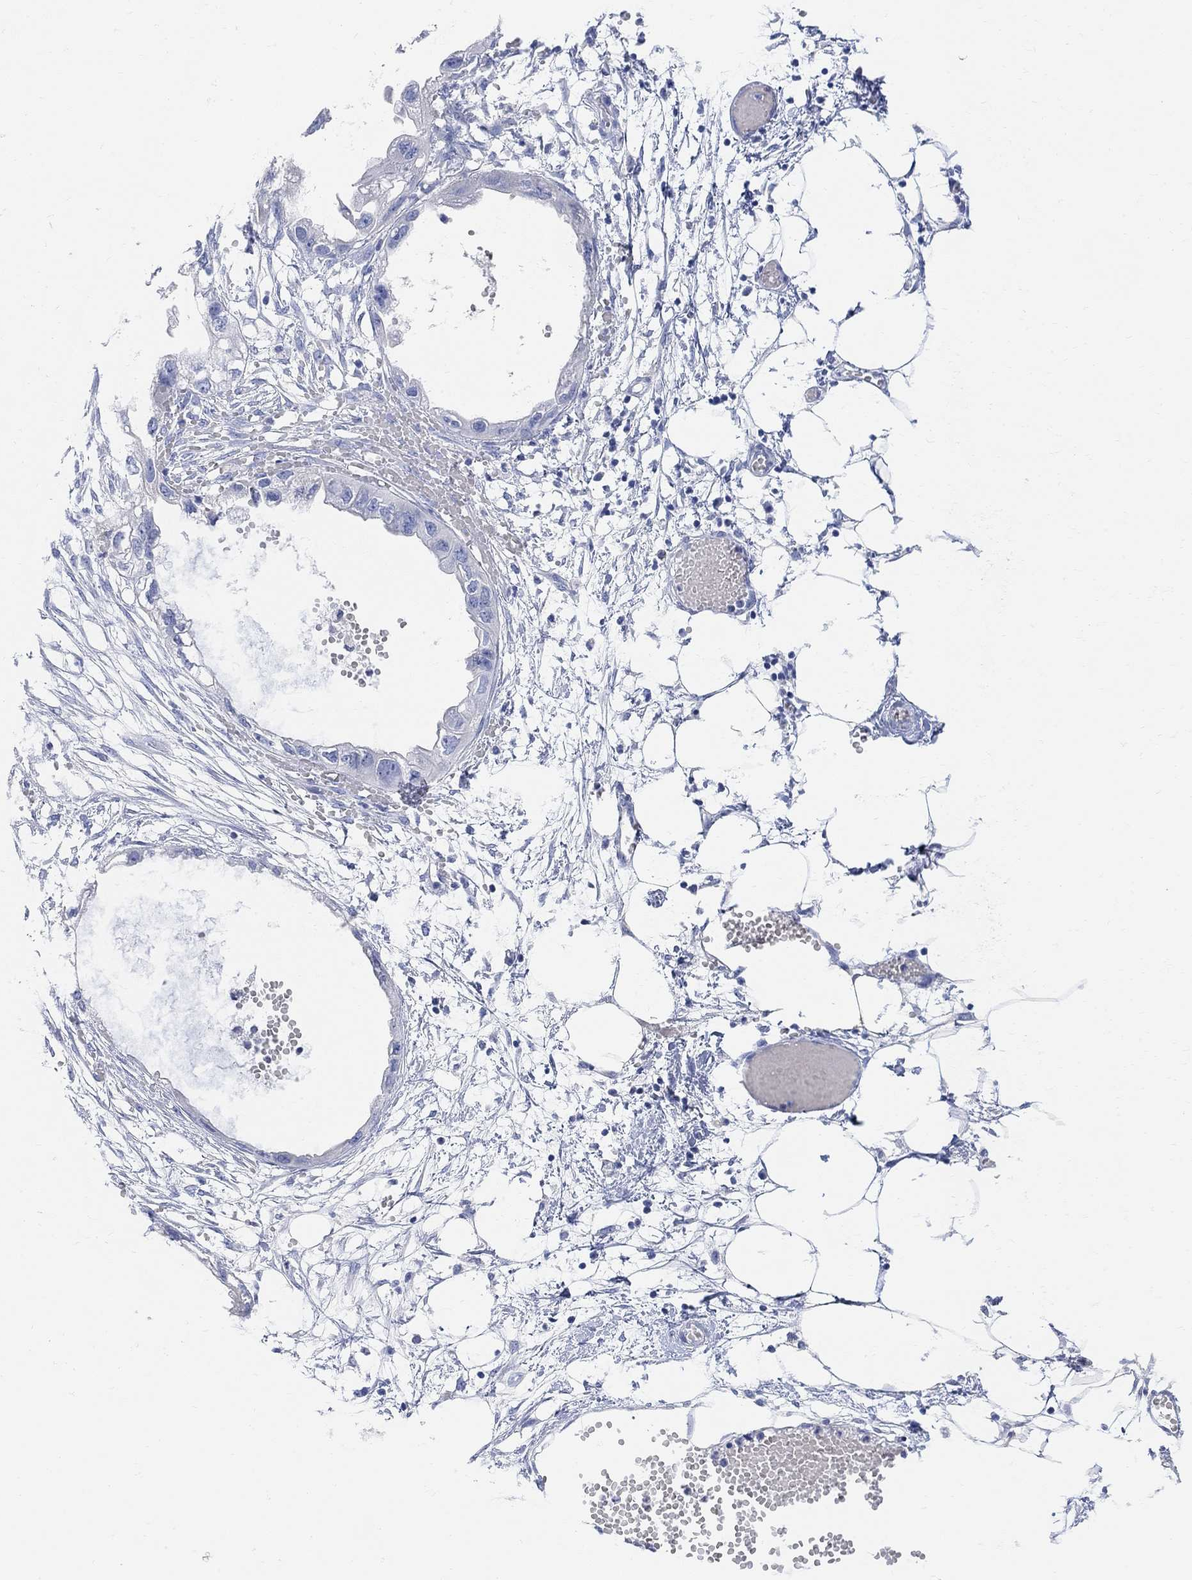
{"staining": {"intensity": "negative", "quantity": "none", "location": "none"}, "tissue": "endometrial cancer", "cell_type": "Tumor cells", "image_type": "cancer", "snomed": [{"axis": "morphology", "description": "Adenocarcinoma, NOS"}, {"axis": "morphology", "description": "Adenocarcinoma, metastatic, NOS"}, {"axis": "topography", "description": "Adipose tissue"}, {"axis": "topography", "description": "Endometrium"}], "caption": "DAB immunohistochemical staining of human endometrial cancer (adenocarcinoma) exhibits no significant positivity in tumor cells.", "gene": "RETNLB", "patient": {"sex": "female", "age": 67}}